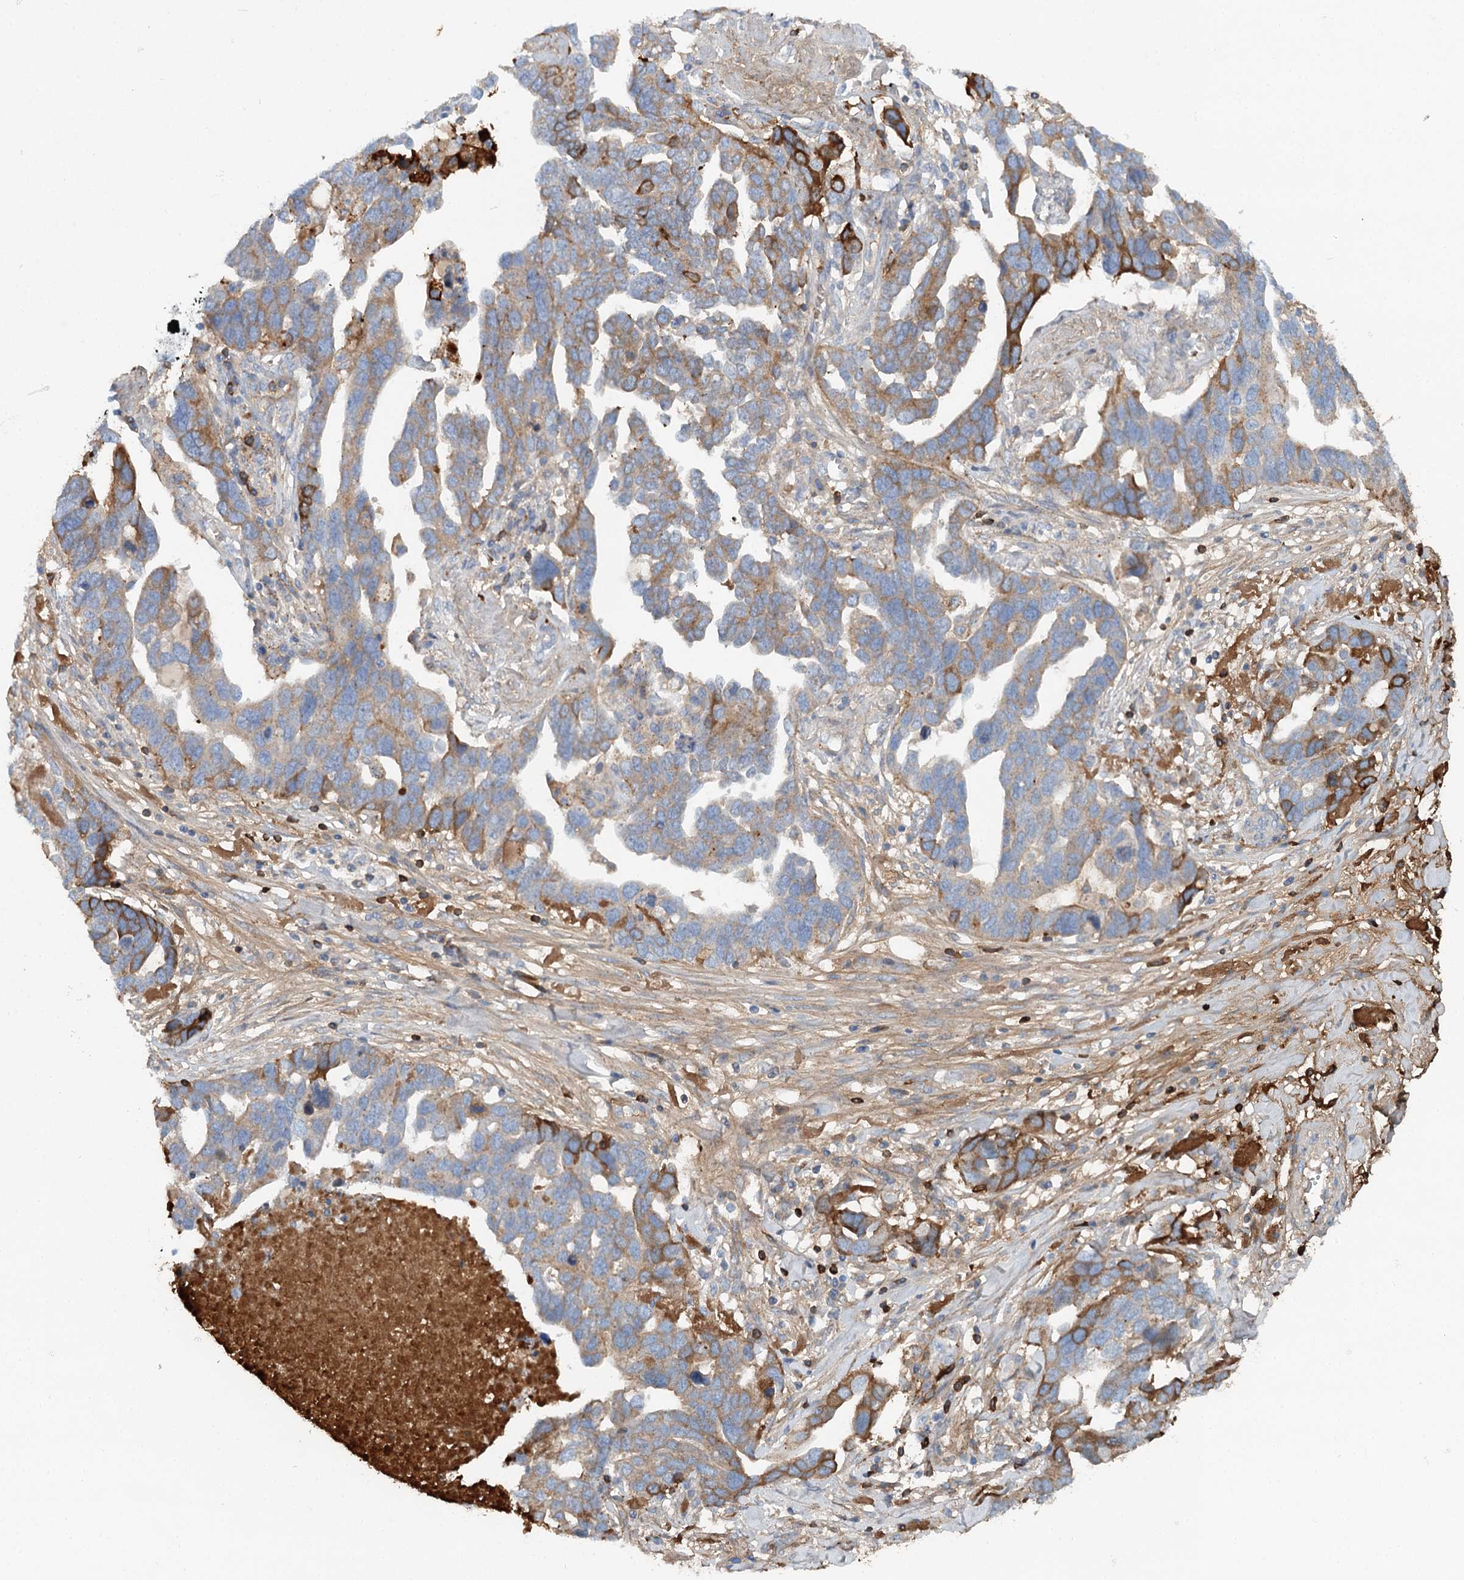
{"staining": {"intensity": "moderate", "quantity": "25%-75%", "location": "cytoplasmic/membranous"}, "tissue": "ovarian cancer", "cell_type": "Tumor cells", "image_type": "cancer", "snomed": [{"axis": "morphology", "description": "Cystadenocarcinoma, serous, NOS"}, {"axis": "topography", "description": "Ovary"}], "caption": "Ovarian serous cystadenocarcinoma was stained to show a protein in brown. There is medium levels of moderate cytoplasmic/membranous positivity in approximately 25%-75% of tumor cells.", "gene": "ALKBH8", "patient": {"sex": "female", "age": 54}}